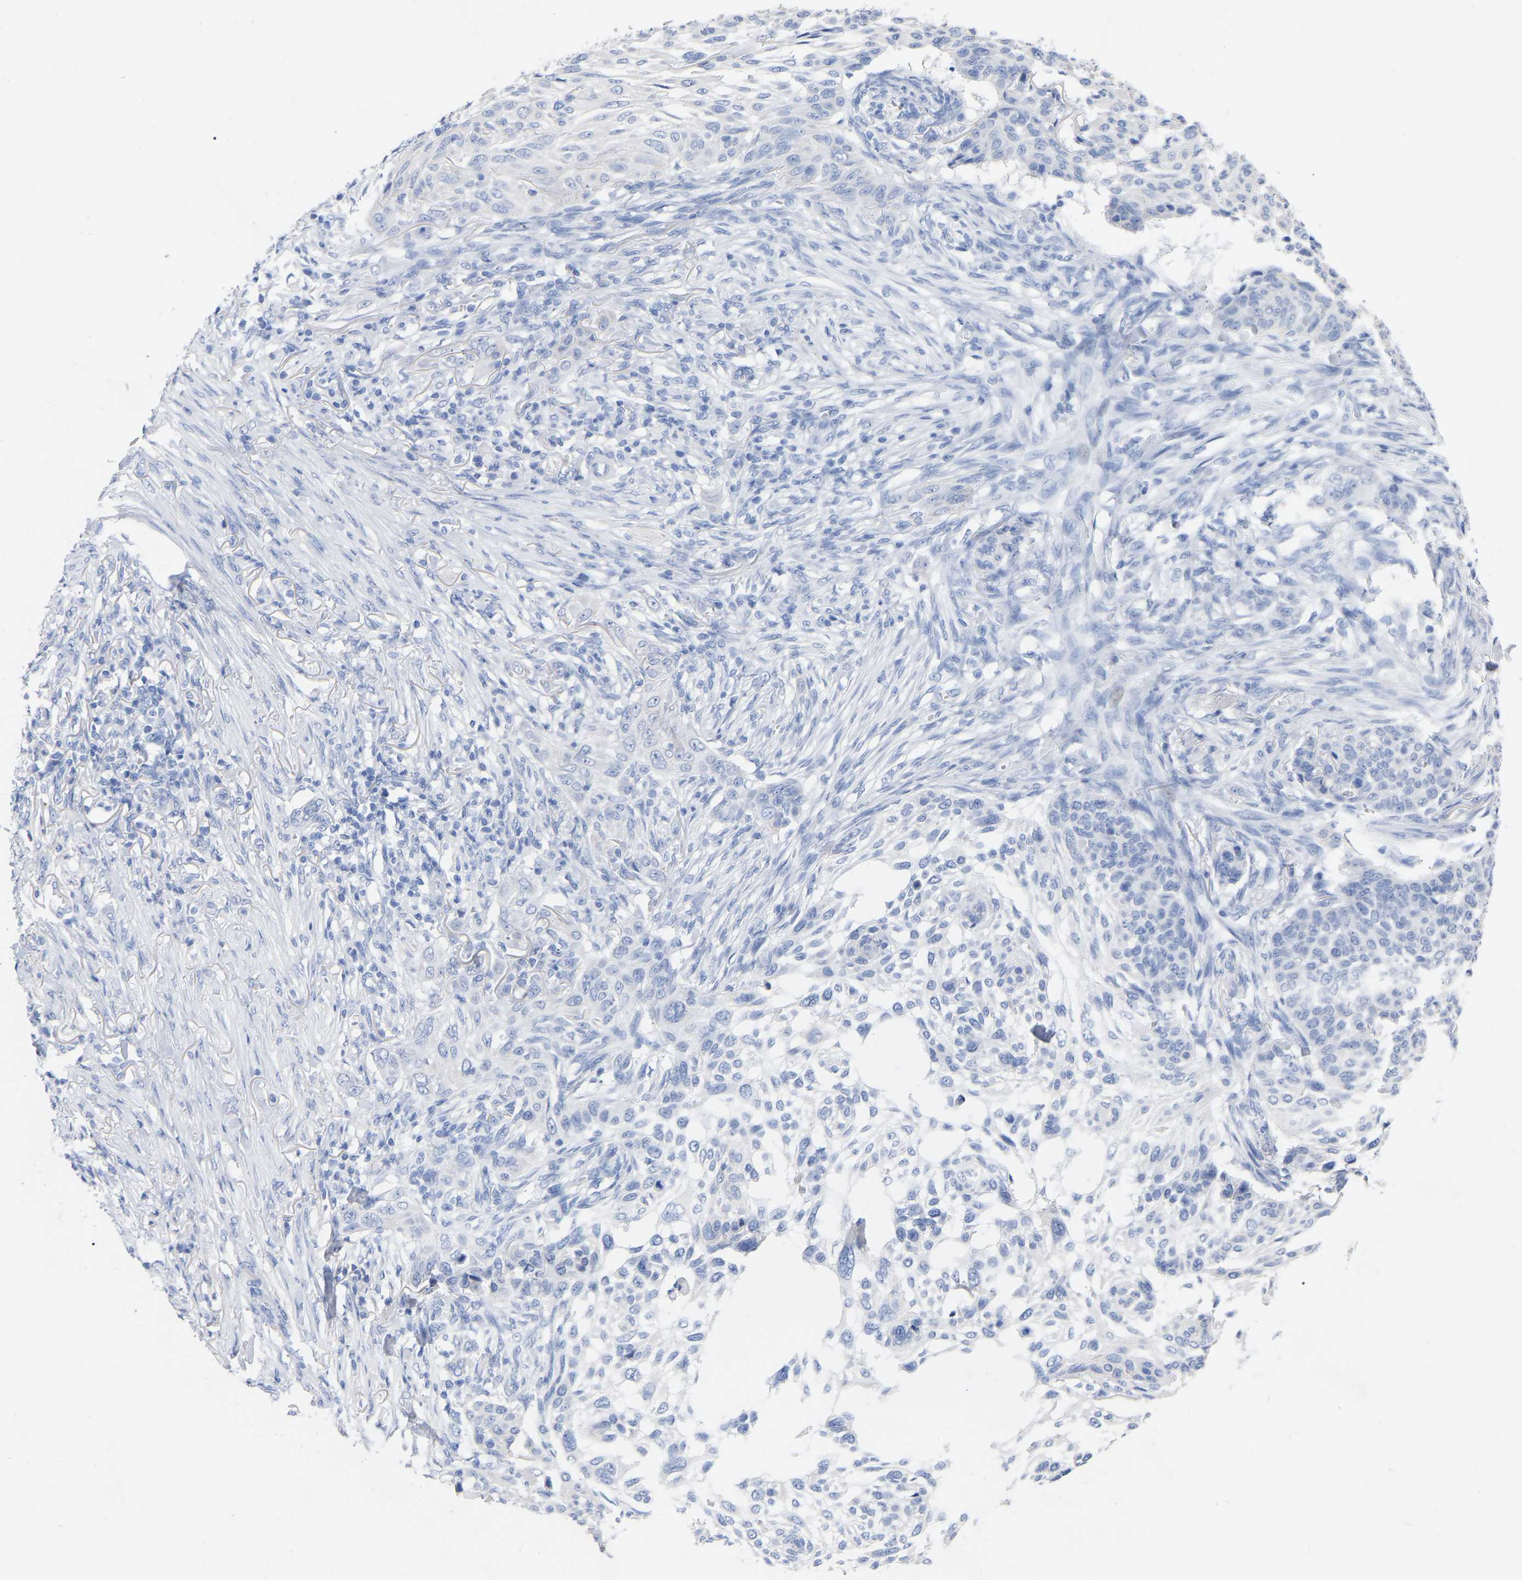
{"staining": {"intensity": "negative", "quantity": "none", "location": "none"}, "tissue": "skin cancer", "cell_type": "Tumor cells", "image_type": "cancer", "snomed": [{"axis": "morphology", "description": "Basal cell carcinoma"}, {"axis": "topography", "description": "Skin"}], "caption": "Immunohistochemical staining of skin basal cell carcinoma shows no significant positivity in tumor cells.", "gene": "ZNF629", "patient": {"sex": "male", "age": 85}}